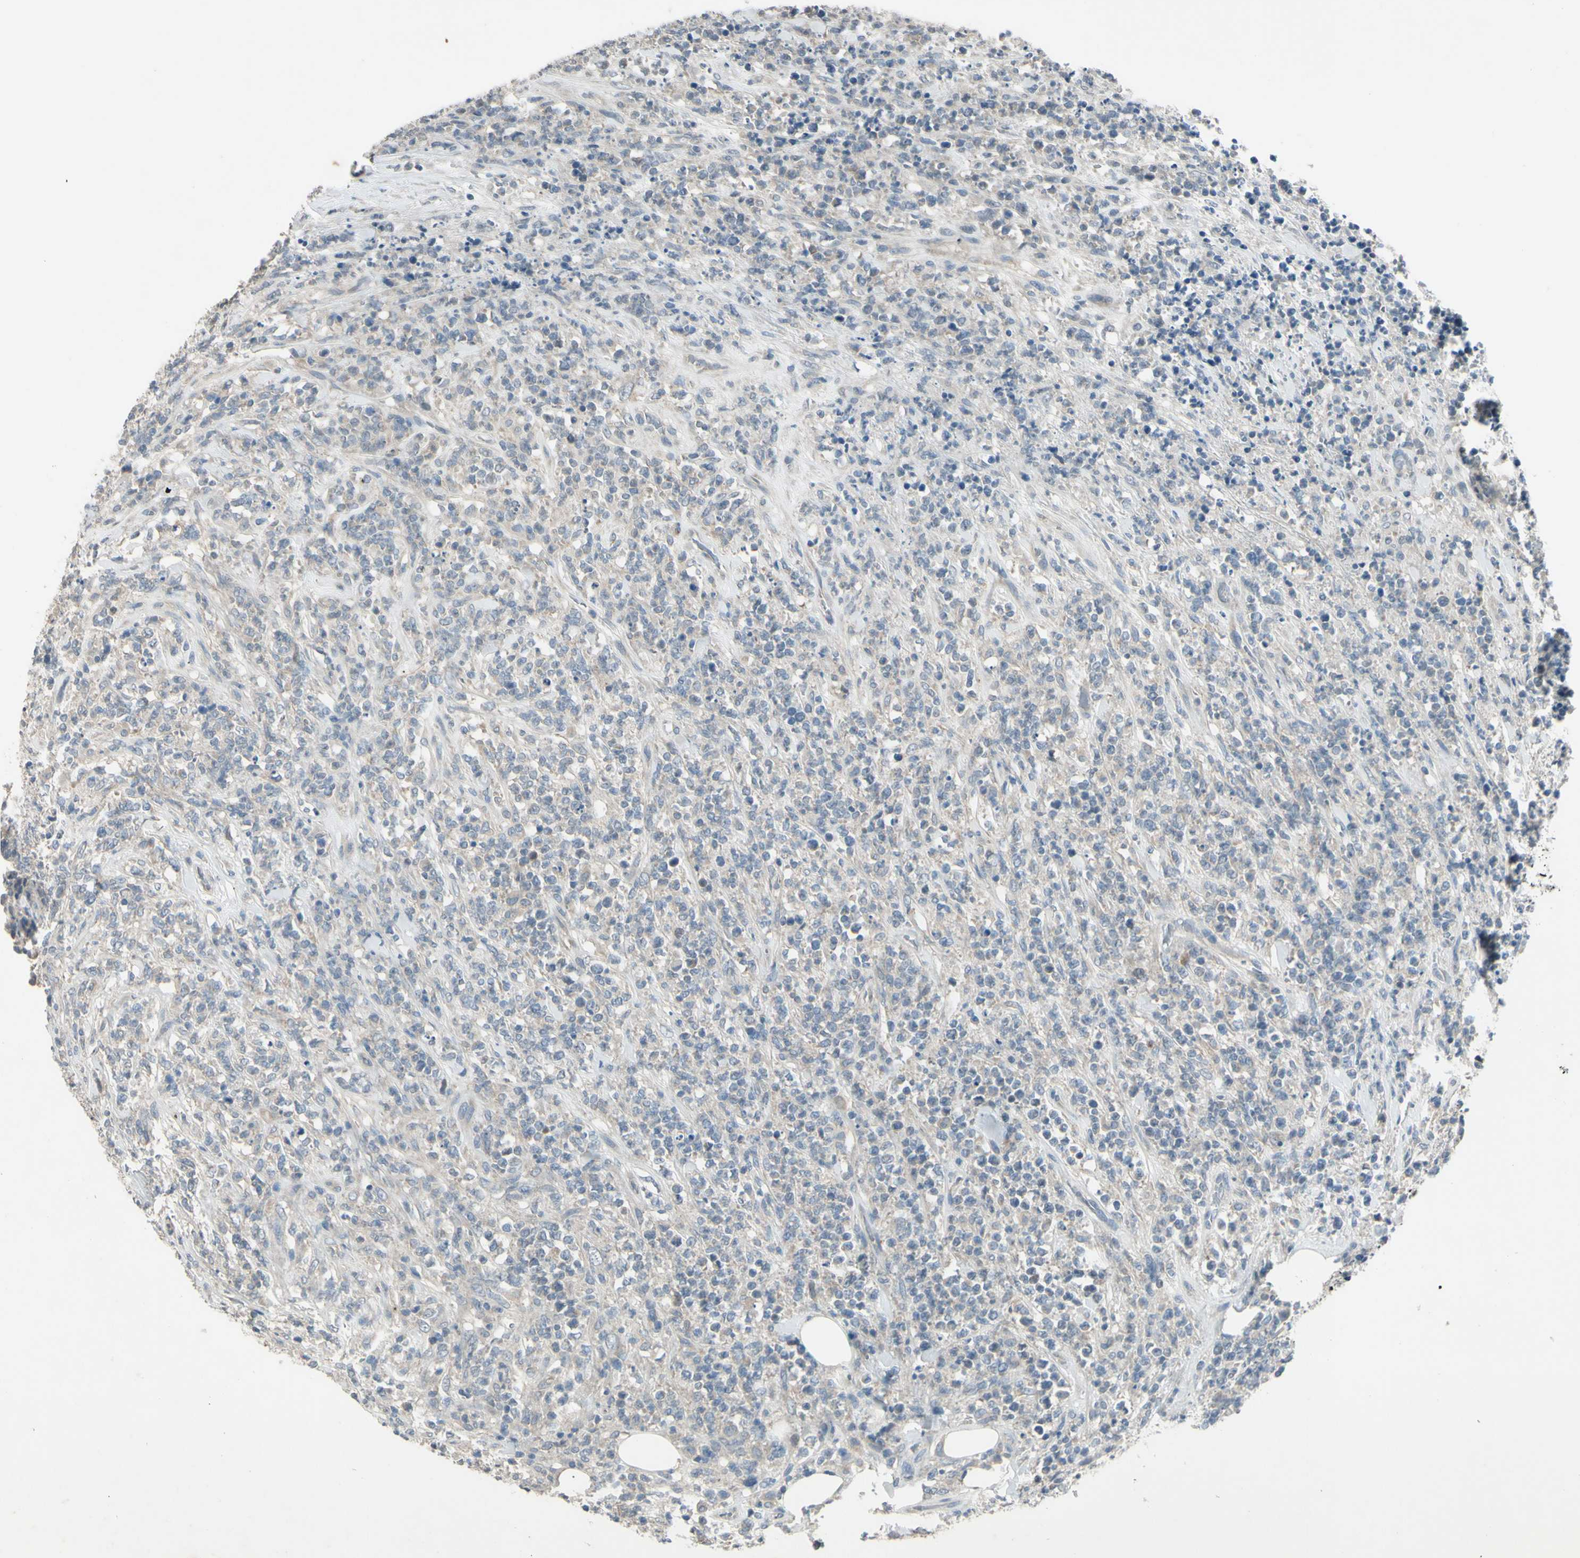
{"staining": {"intensity": "negative", "quantity": "none", "location": "none"}, "tissue": "lymphoma", "cell_type": "Tumor cells", "image_type": "cancer", "snomed": [{"axis": "morphology", "description": "Malignant lymphoma, non-Hodgkin's type, High grade"}, {"axis": "topography", "description": "Soft tissue"}], "caption": "DAB (3,3'-diaminobenzidine) immunohistochemical staining of high-grade malignant lymphoma, non-Hodgkin's type exhibits no significant expression in tumor cells. (Brightfield microscopy of DAB (3,3'-diaminobenzidine) immunohistochemistry (IHC) at high magnification).", "gene": "AATK", "patient": {"sex": "male", "age": 18}}